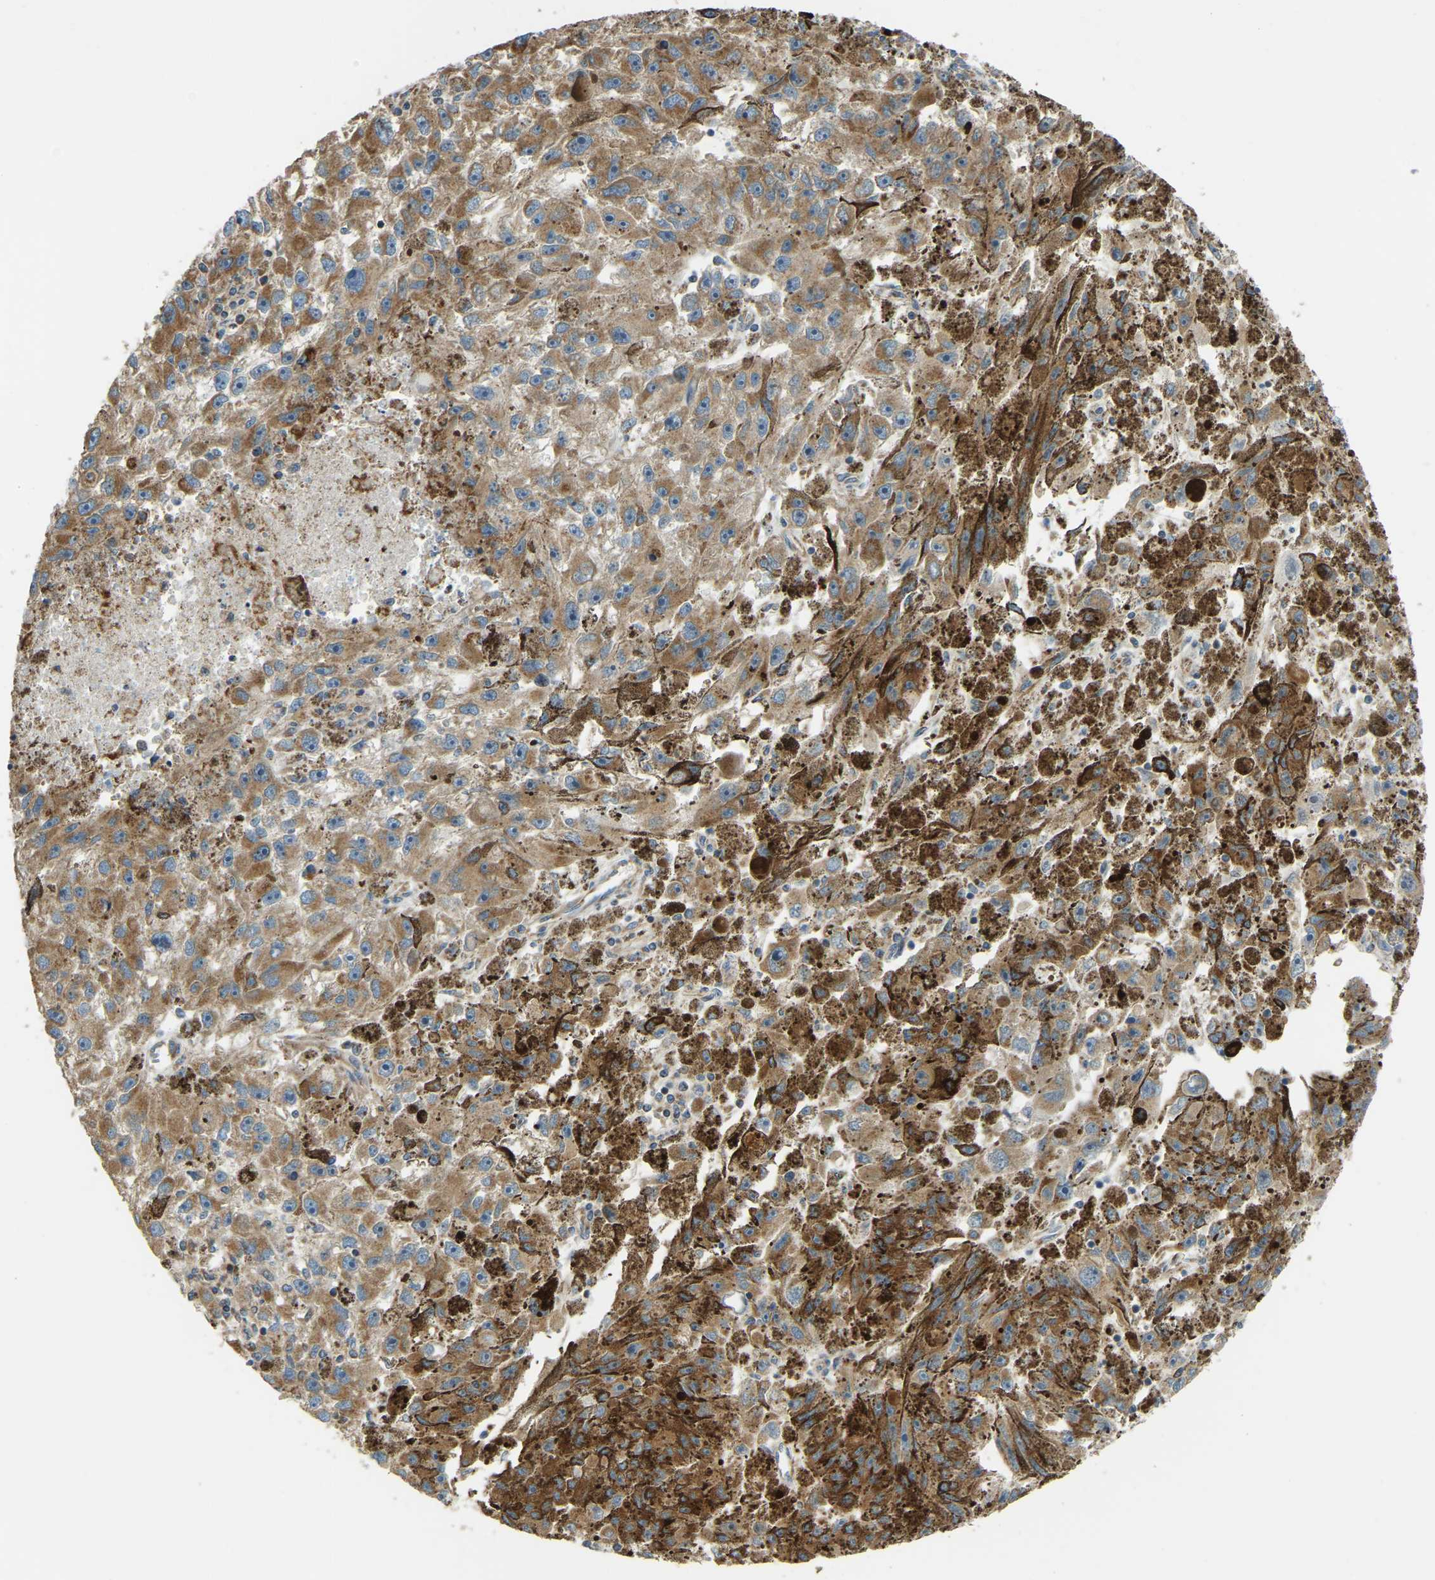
{"staining": {"intensity": "strong", "quantity": ">75%", "location": "cytoplasmic/membranous"}, "tissue": "melanoma", "cell_type": "Tumor cells", "image_type": "cancer", "snomed": [{"axis": "morphology", "description": "Malignant melanoma, NOS"}, {"axis": "topography", "description": "Skin"}], "caption": "IHC micrograph of melanoma stained for a protein (brown), which displays high levels of strong cytoplasmic/membranous positivity in approximately >75% of tumor cells.", "gene": "PSMD7", "patient": {"sex": "female", "age": 104}}